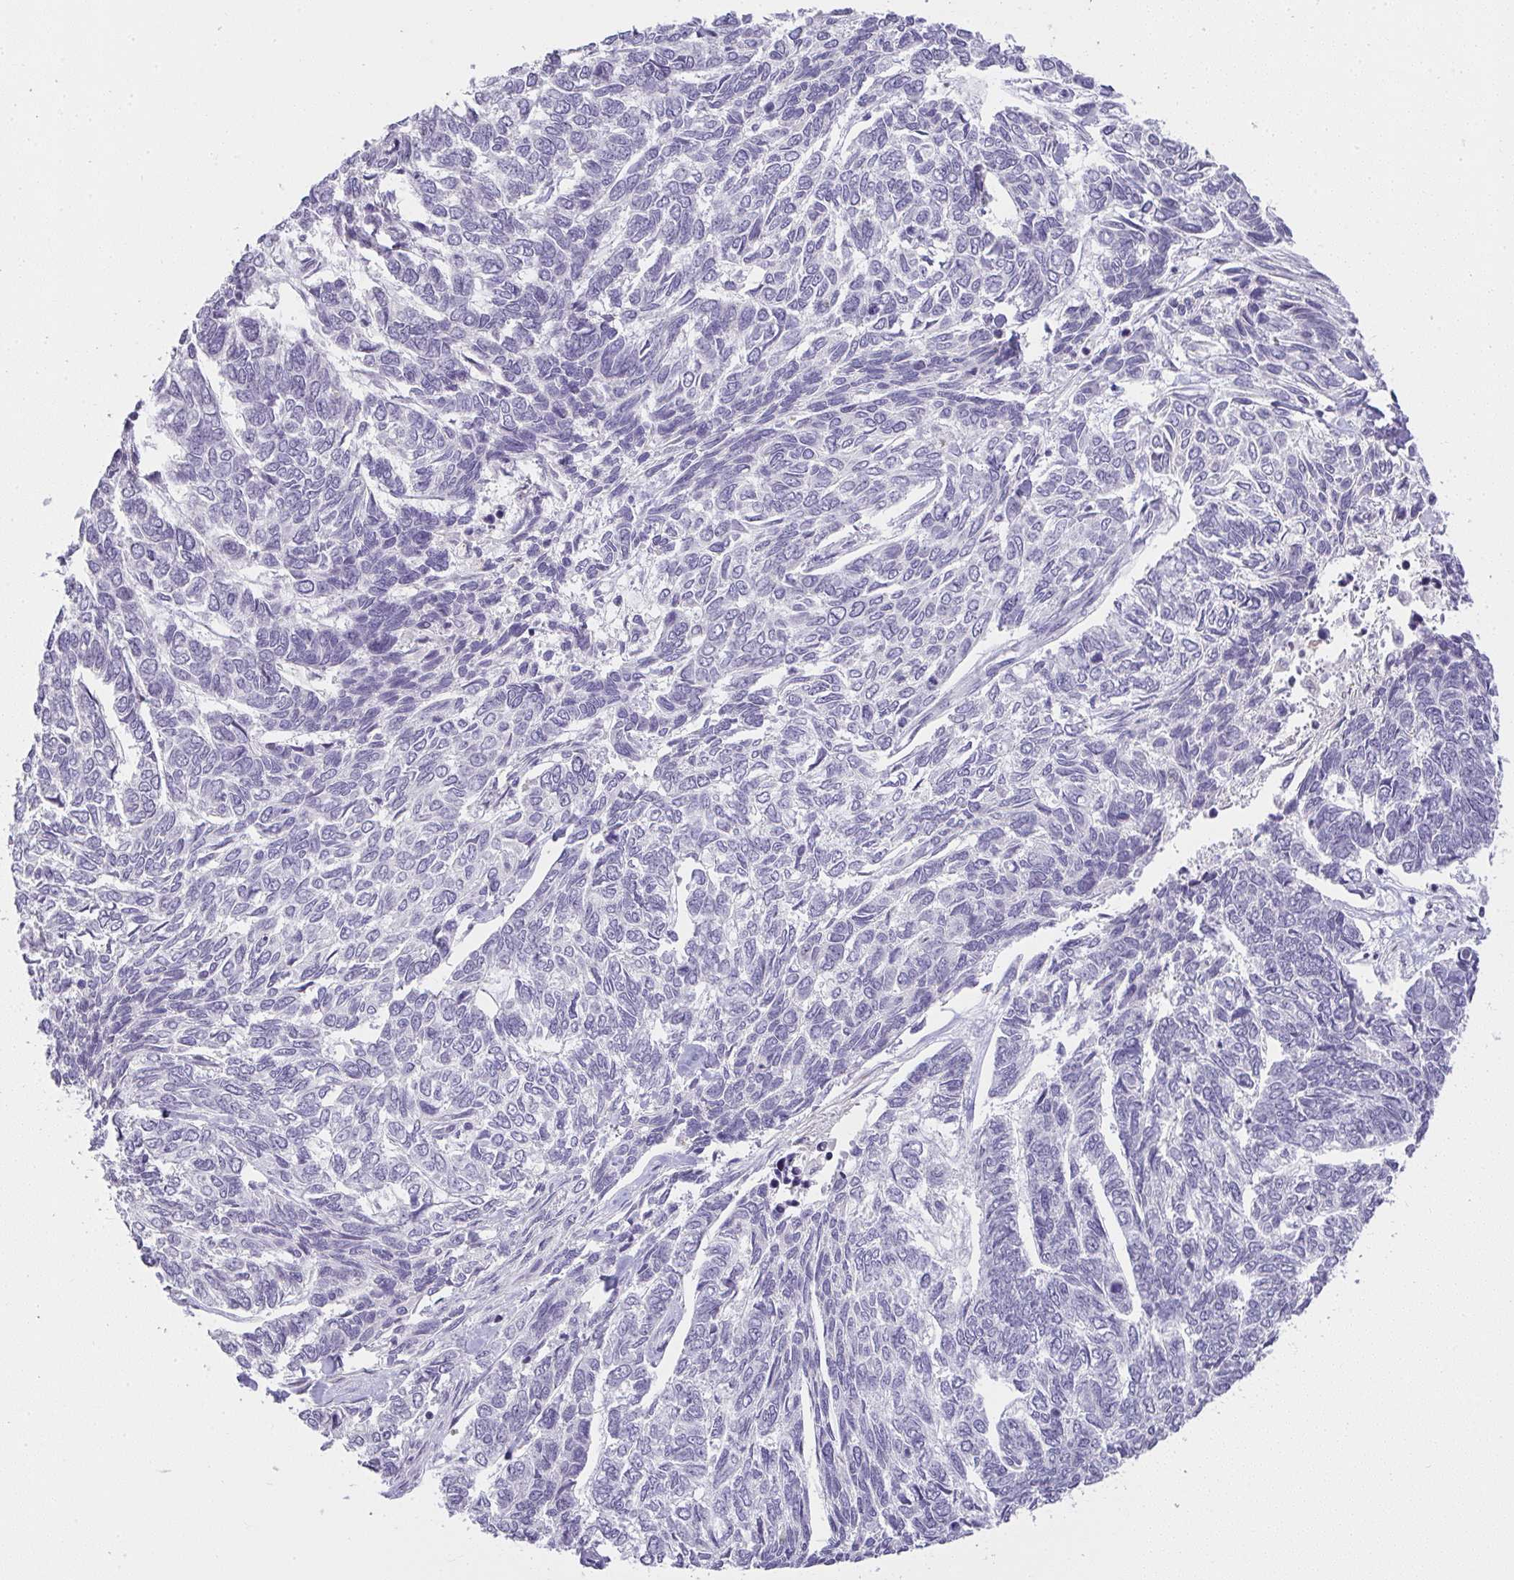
{"staining": {"intensity": "negative", "quantity": "none", "location": "none"}, "tissue": "skin cancer", "cell_type": "Tumor cells", "image_type": "cancer", "snomed": [{"axis": "morphology", "description": "Basal cell carcinoma"}, {"axis": "topography", "description": "Skin"}], "caption": "Immunohistochemical staining of human skin cancer (basal cell carcinoma) demonstrates no significant positivity in tumor cells.", "gene": "CACNA1S", "patient": {"sex": "female", "age": 65}}